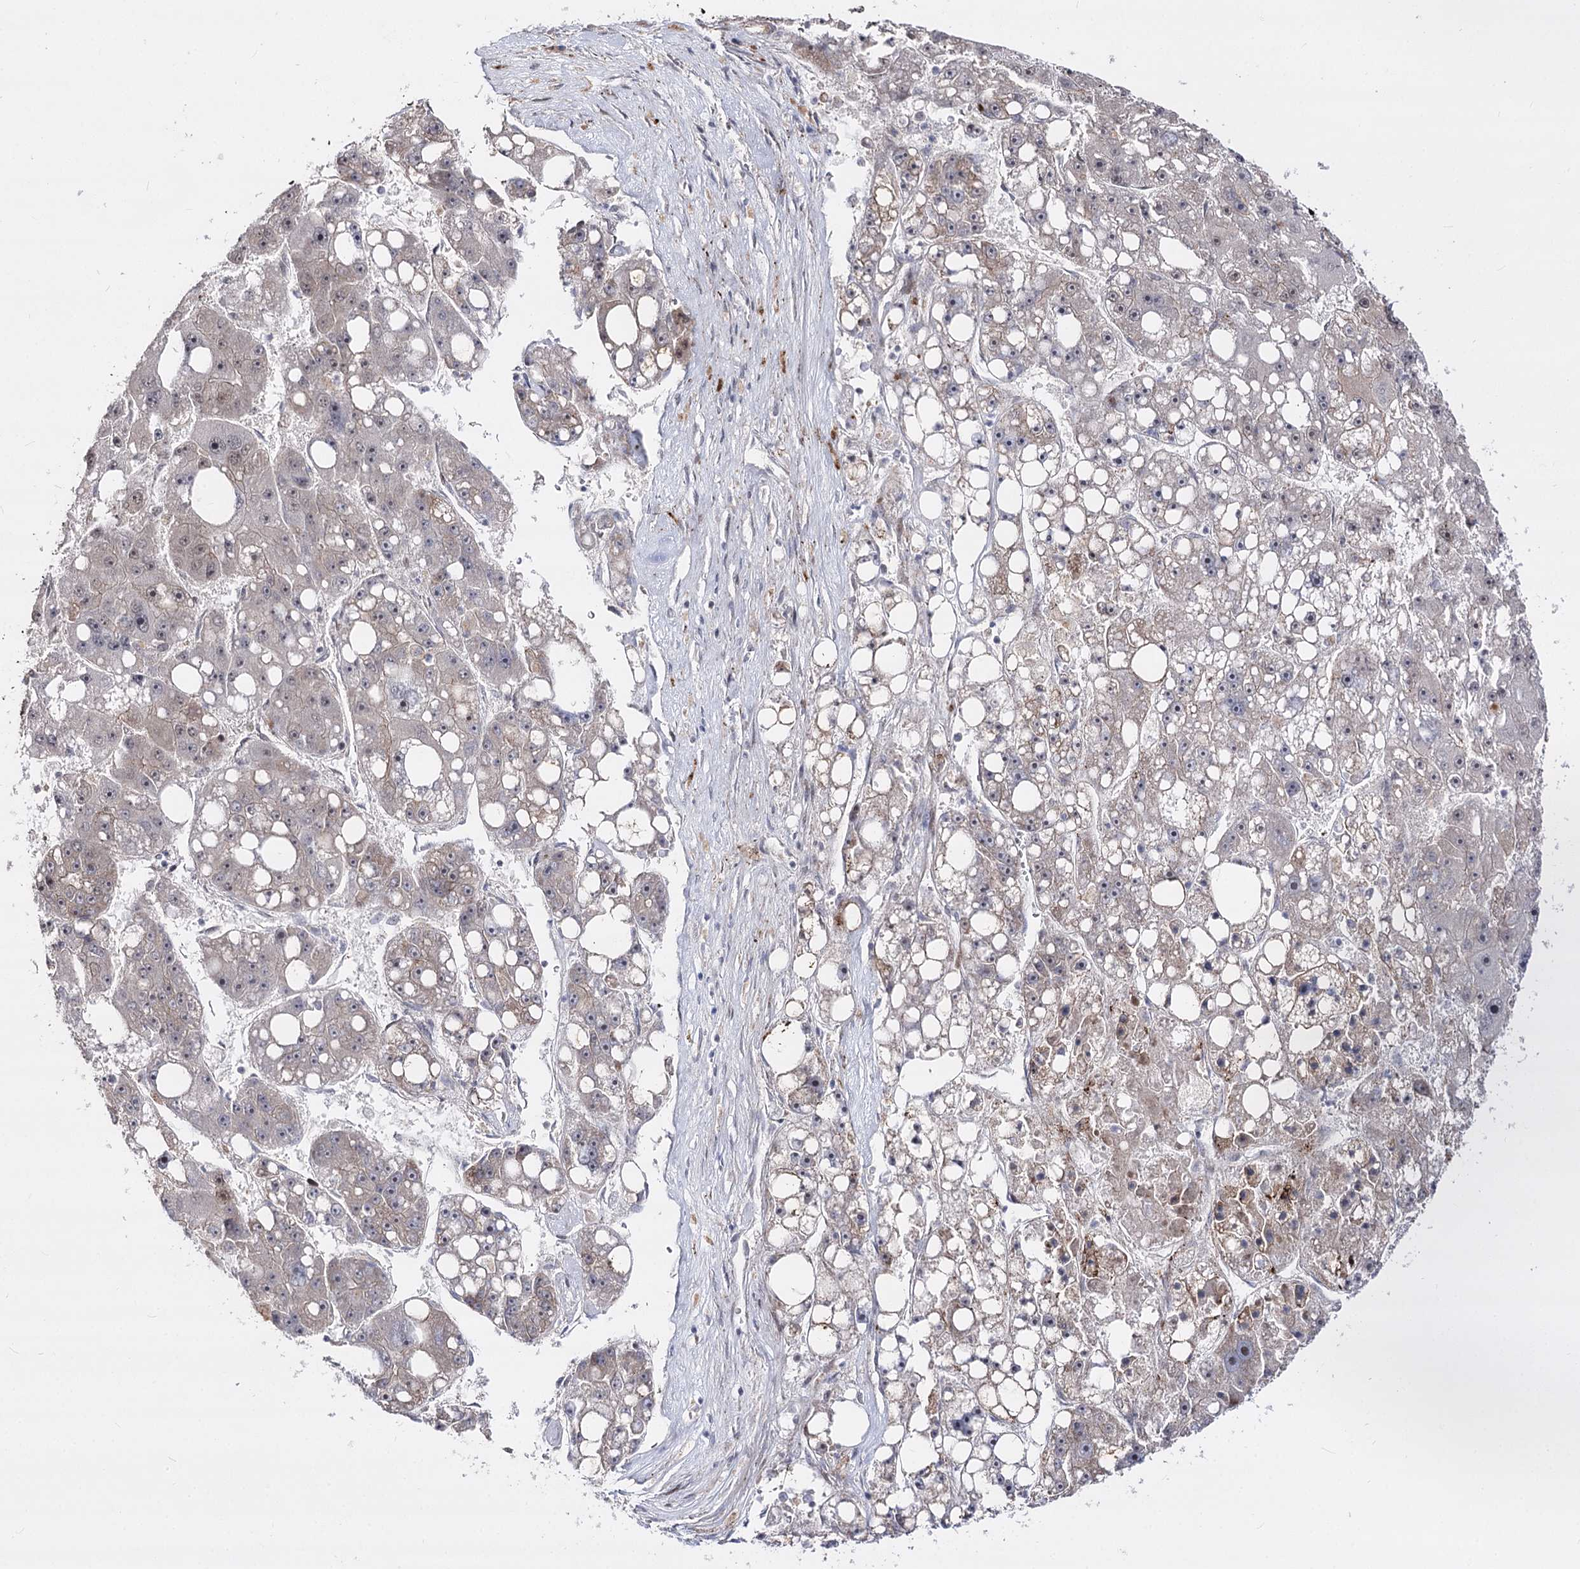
{"staining": {"intensity": "weak", "quantity": "<25%", "location": "cytoplasmic/membranous"}, "tissue": "liver cancer", "cell_type": "Tumor cells", "image_type": "cancer", "snomed": [{"axis": "morphology", "description": "Carcinoma, Hepatocellular, NOS"}, {"axis": "topography", "description": "Liver"}], "caption": "A high-resolution micrograph shows IHC staining of liver hepatocellular carcinoma, which demonstrates no significant positivity in tumor cells.", "gene": "STOX1", "patient": {"sex": "female", "age": 61}}